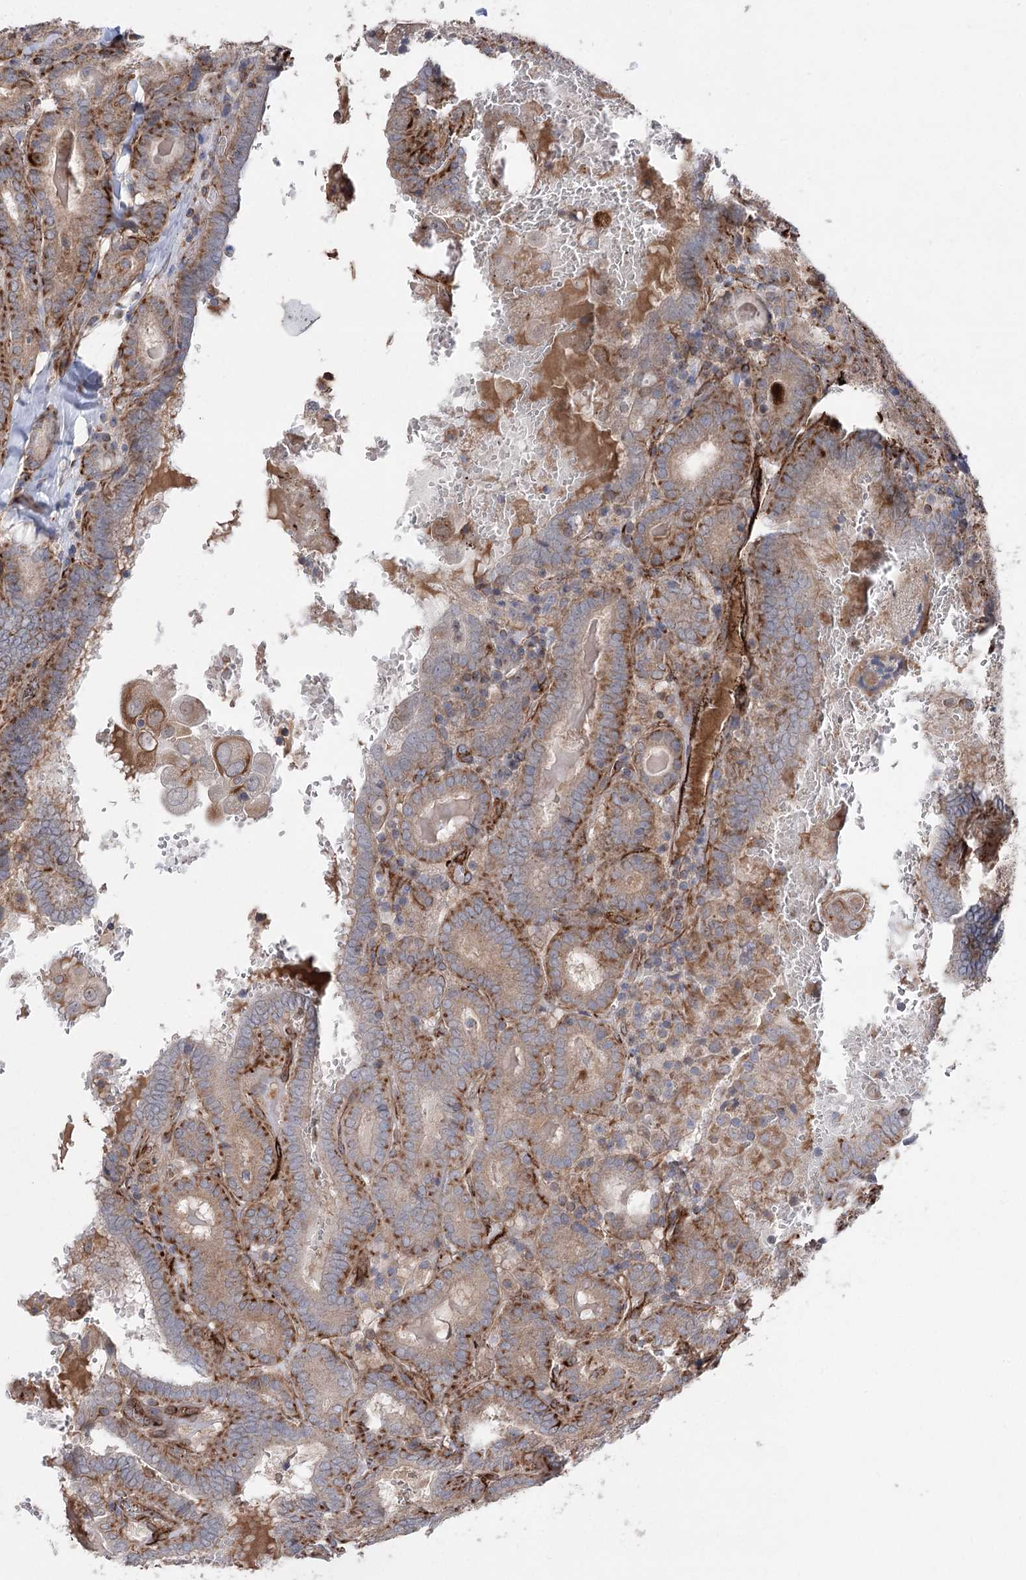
{"staining": {"intensity": "strong", "quantity": "25%-75%", "location": "cytoplasmic/membranous"}, "tissue": "thyroid cancer", "cell_type": "Tumor cells", "image_type": "cancer", "snomed": [{"axis": "morphology", "description": "Papillary adenocarcinoma, NOS"}, {"axis": "topography", "description": "Thyroid gland"}], "caption": "A high-resolution image shows immunohistochemistry staining of thyroid papillary adenocarcinoma, which shows strong cytoplasmic/membranous staining in approximately 25%-75% of tumor cells.", "gene": "MIB1", "patient": {"sex": "female", "age": 72}}